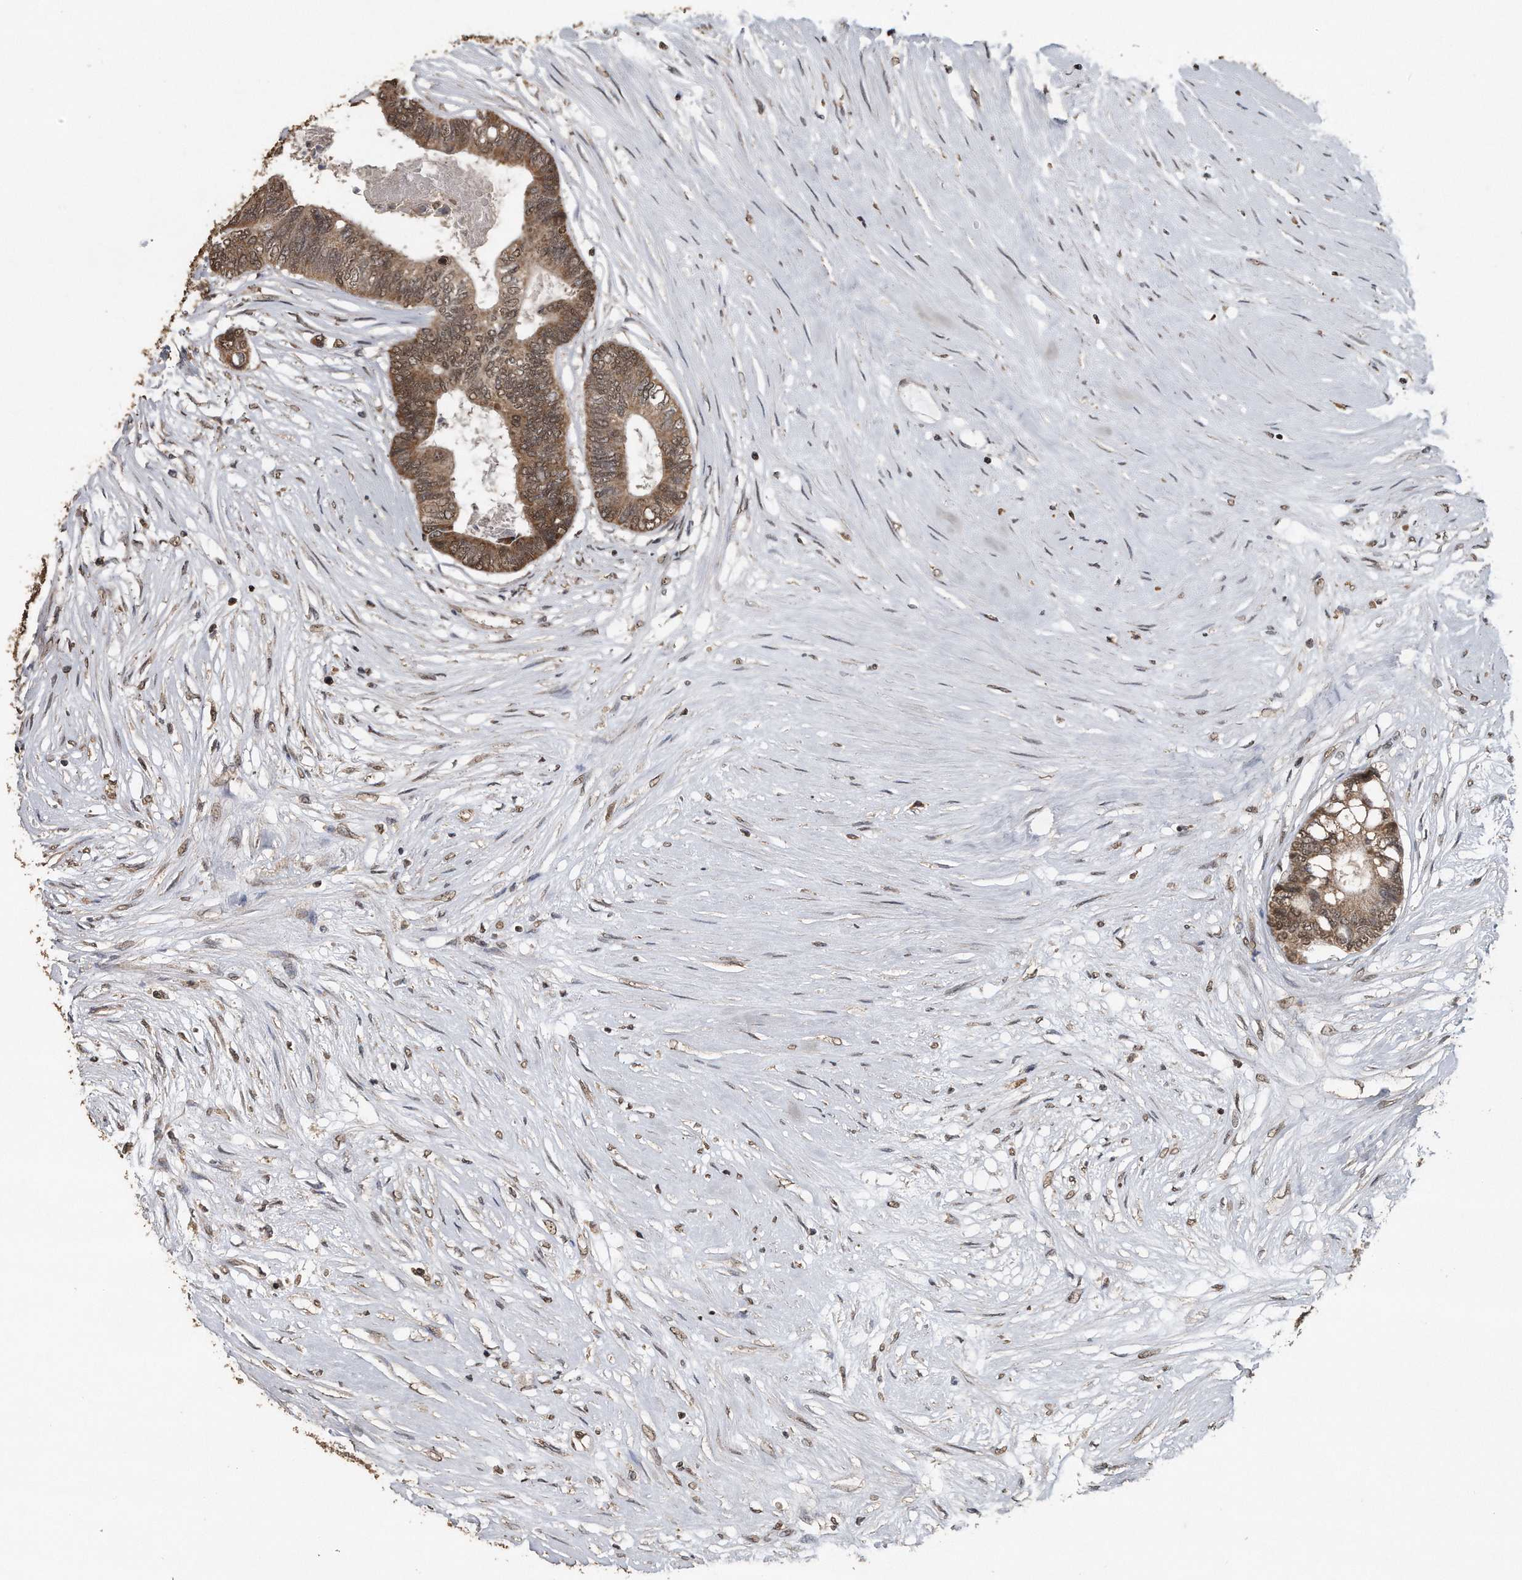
{"staining": {"intensity": "moderate", "quantity": ">75%", "location": "cytoplasmic/membranous,nuclear"}, "tissue": "colorectal cancer", "cell_type": "Tumor cells", "image_type": "cancer", "snomed": [{"axis": "morphology", "description": "Adenocarcinoma, NOS"}, {"axis": "topography", "description": "Rectum"}], "caption": "Immunohistochemical staining of human colorectal adenocarcinoma reveals medium levels of moderate cytoplasmic/membranous and nuclear protein expression in about >75% of tumor cells.", "gene": "CRYZL1", "patient": {"sex": "male", "age": 63}}